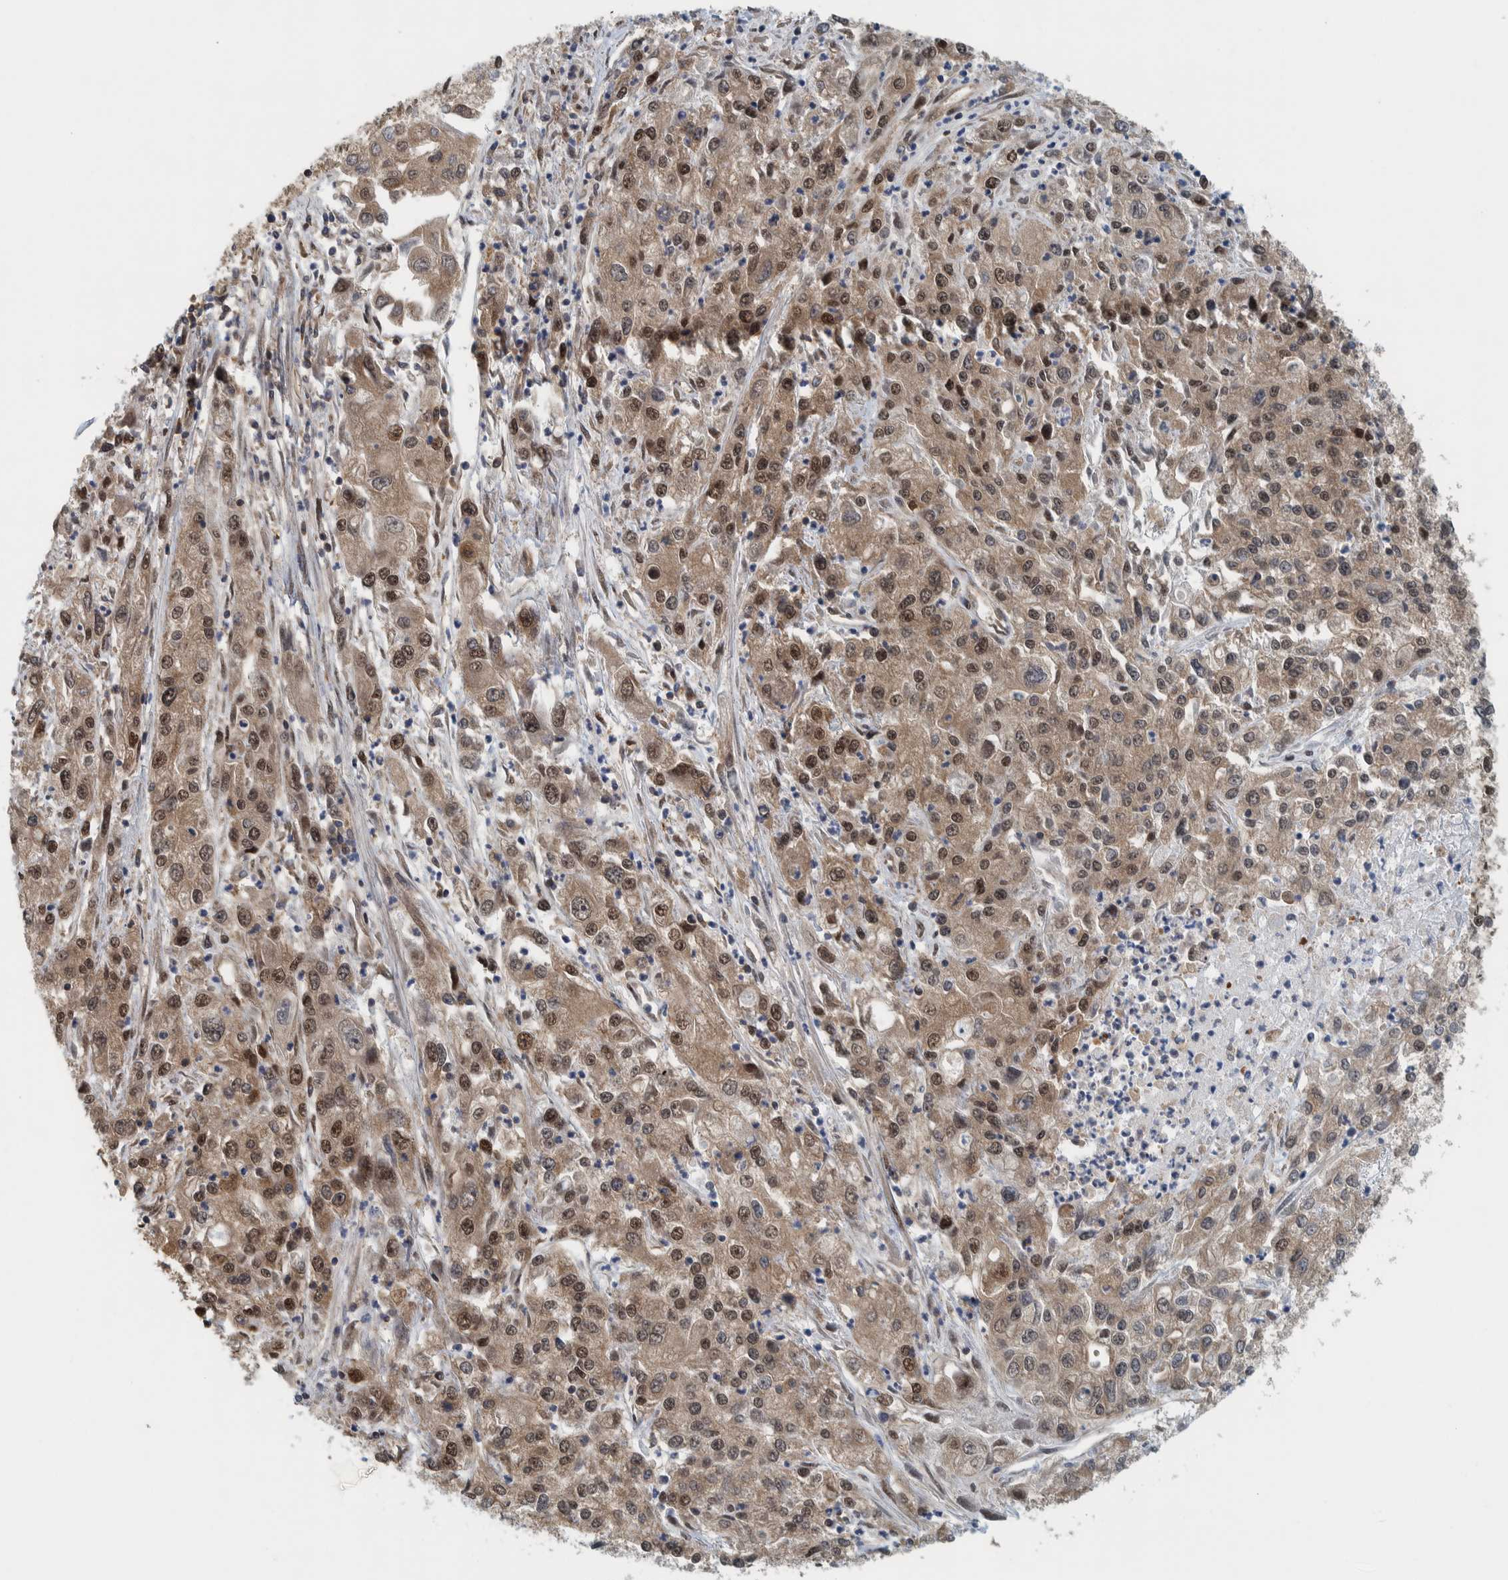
{"staining": {"intensity": "moderate", "quantity": ">75%", "location": "cytoplasmic/membranous,nuclear"}, "tissue": "endometrial cancer", "cell_type": "Tumor cells", "image_type": "cancer", "snomed": [{"axis": "morphology", "description": "Adenocarcinoma, NOS"}, {"axis": "topography", "description": "Endometrium"}], "caption": "Endometrial cancer stained with a protein marker demonstrates moderate staining in tumor cells.", "gene": "COPS3", "patient": {"sex": "female", "age": 49}}